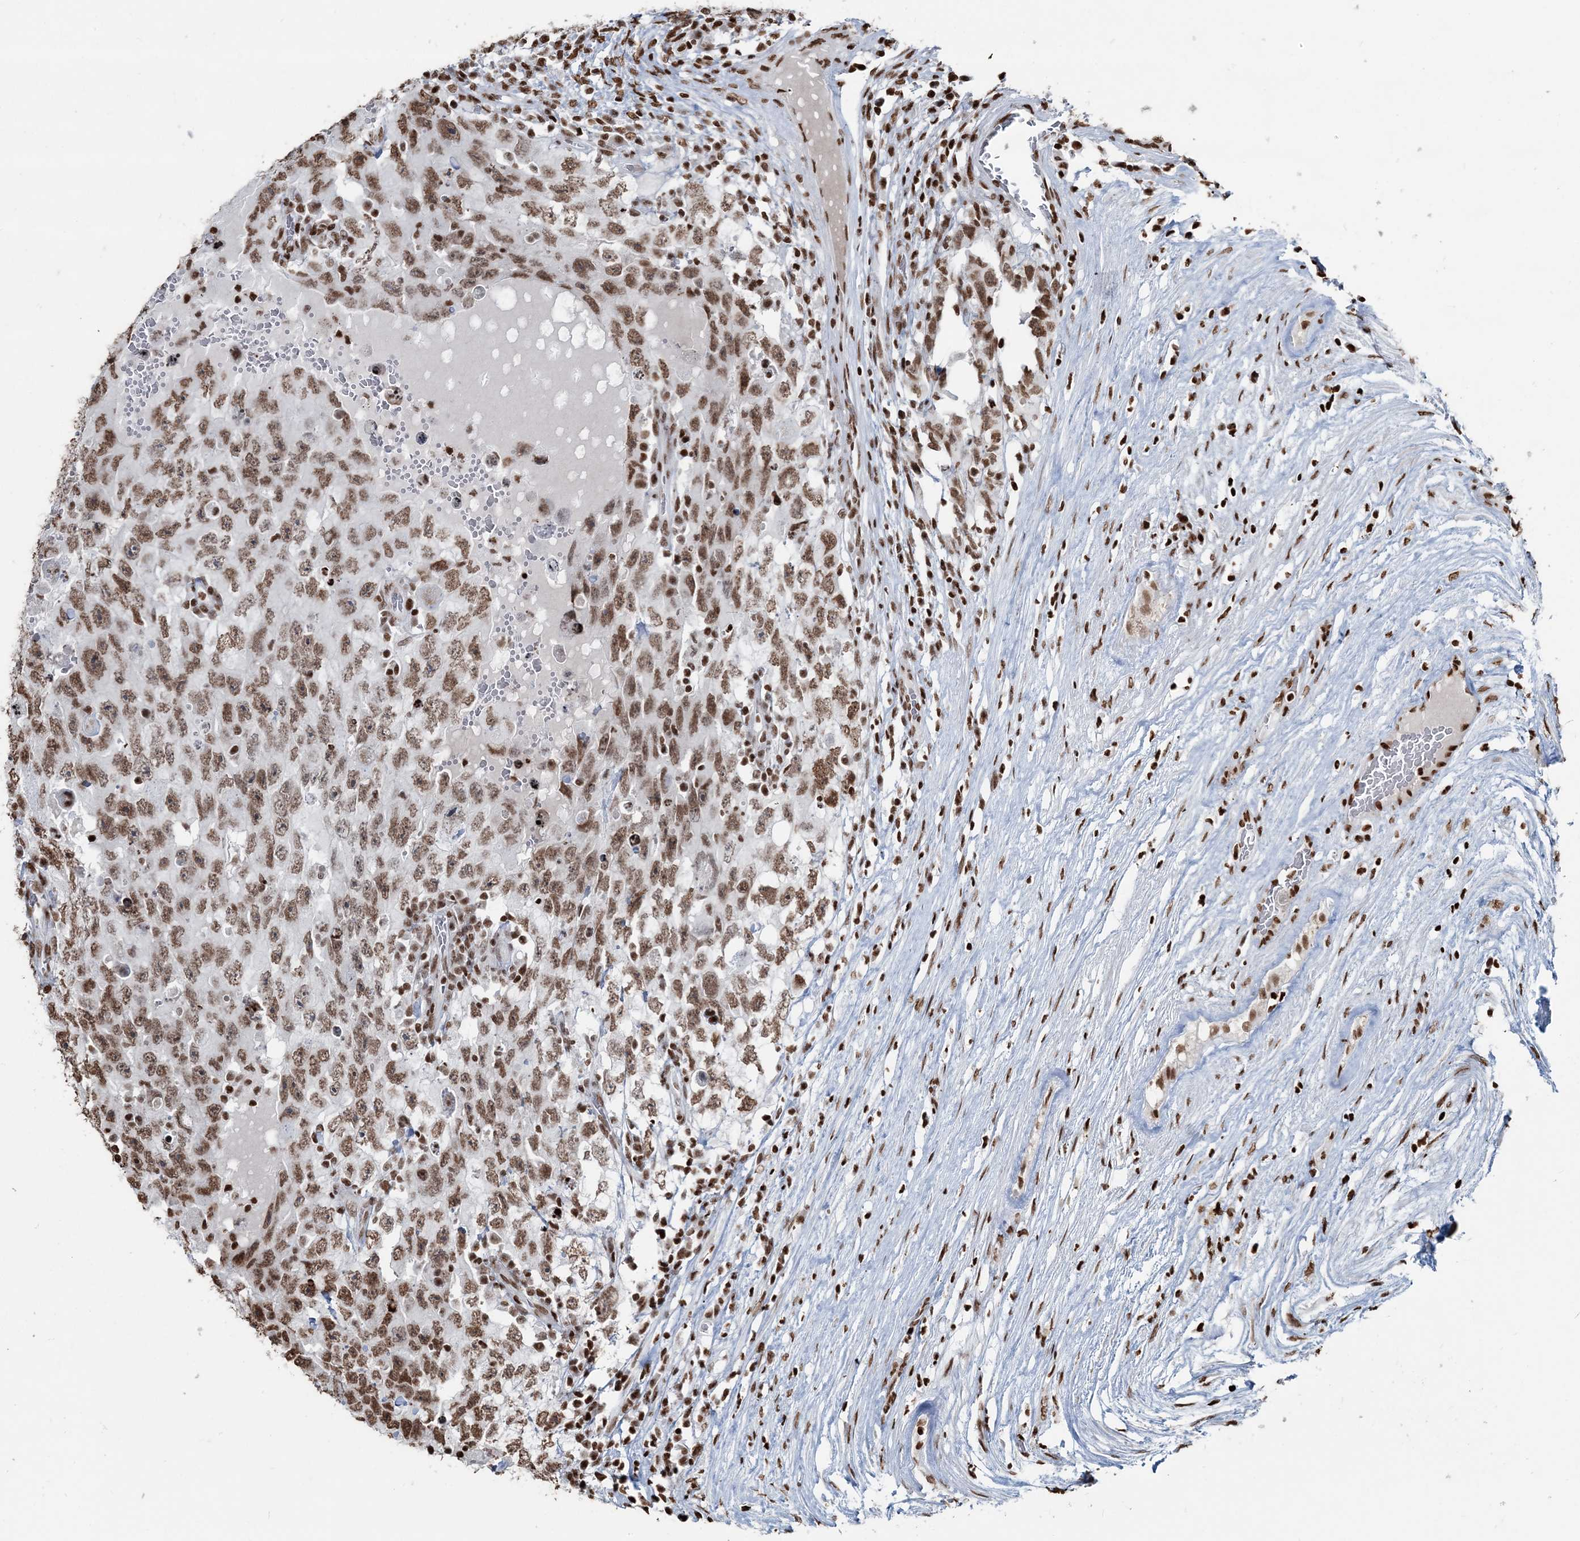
{"staining": {"intensity": "moderate", "quantity": ">75%", "location": "nuclear"}, "tissue": "testis cancer", "cell_type": "Tumor cells", "image_type": "cancer", "snomed": [{"axis": "morphology", "description": "Carcinoma, Embryonal, NOS"}, {"axis": "topography", "description": "Testis"}], "caption": "Moderate nuclear protein positivity is seen in approximately >75% of tumor cells in testis embryonal carcinoma. The staining was performed using DAB (3,3'-diaminobenzidine), with brown indicating positive protein expression. Nuclei are stained blue with hematoxylin.", "gene": "H3-3B", "patient": {"sex": "male", "age": 26}}